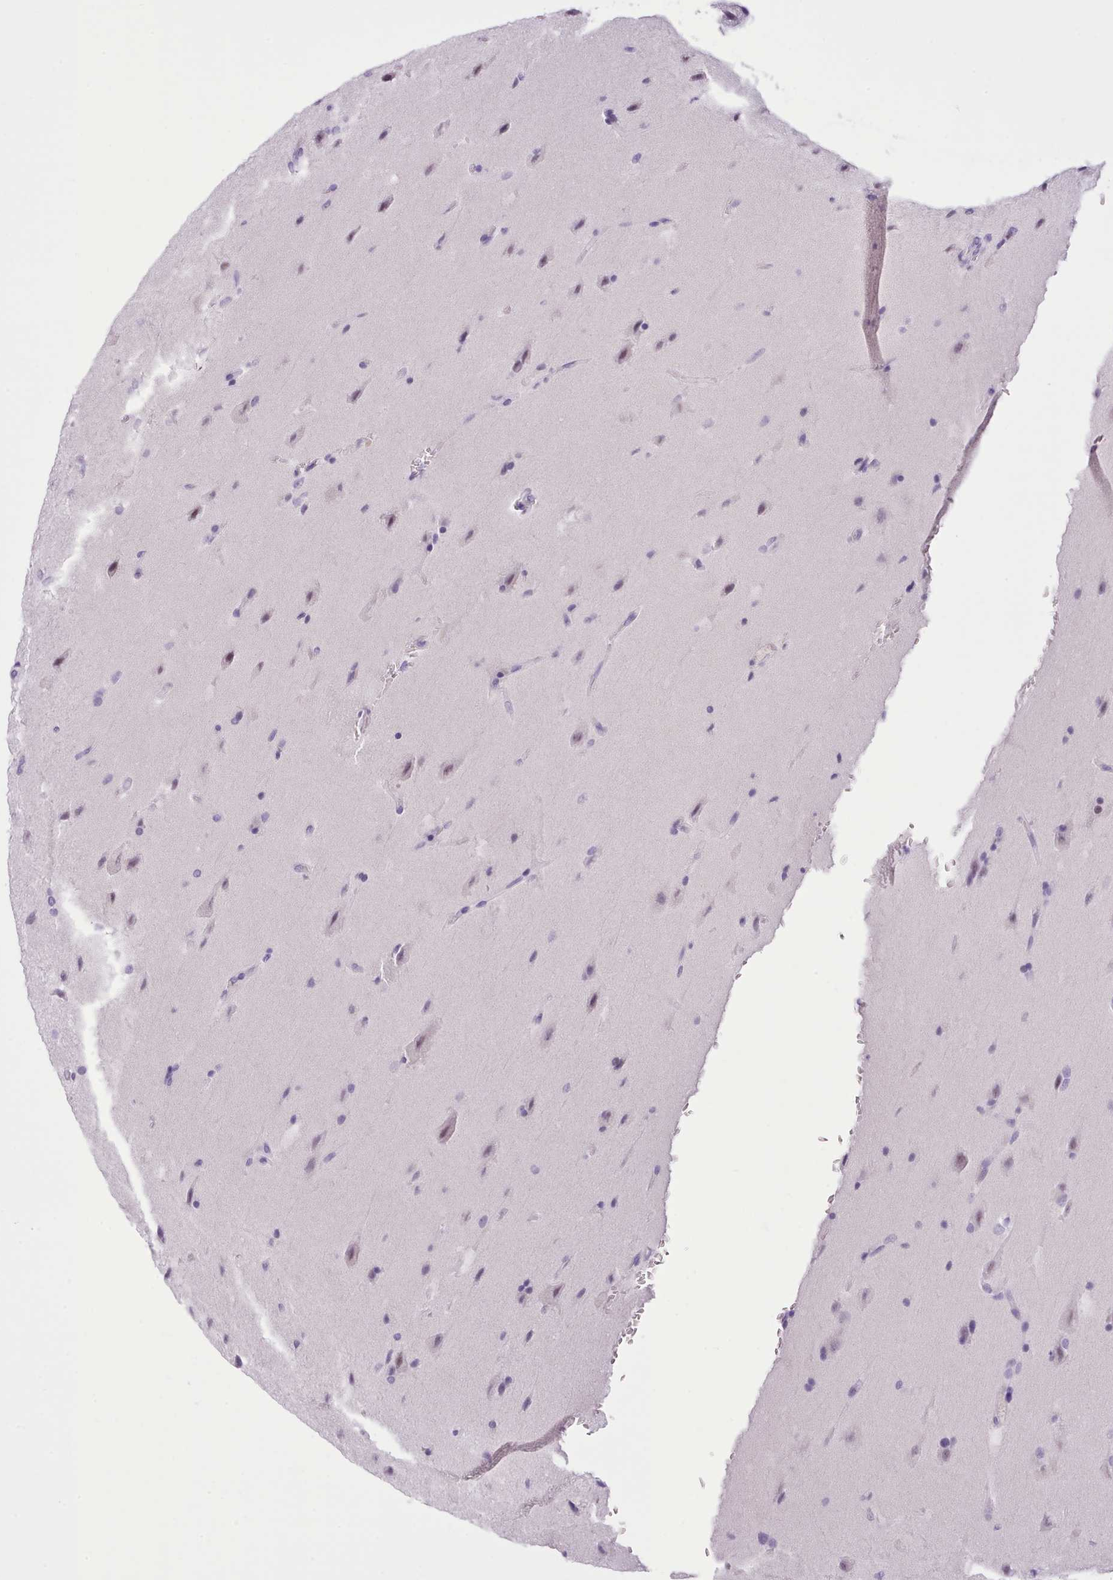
{"staining": {"intensity": "negative", "quantity": "none", "location": "none"}, "tissue": "glioma", "cell_type": "Tumor cells", "image_type": "cancer", "snomed": [{"axis": "morphology", "description": "Glioma, malignant, Low grade"}, {"axis": "topography", "description": "Brain"}], "caption": "This is an IHC histopathology image of malignant glioma (low-grade). There is no expression in tumor cells.", "gene": "FBXO48", "patient": {"sex": "female", "age": 37}}